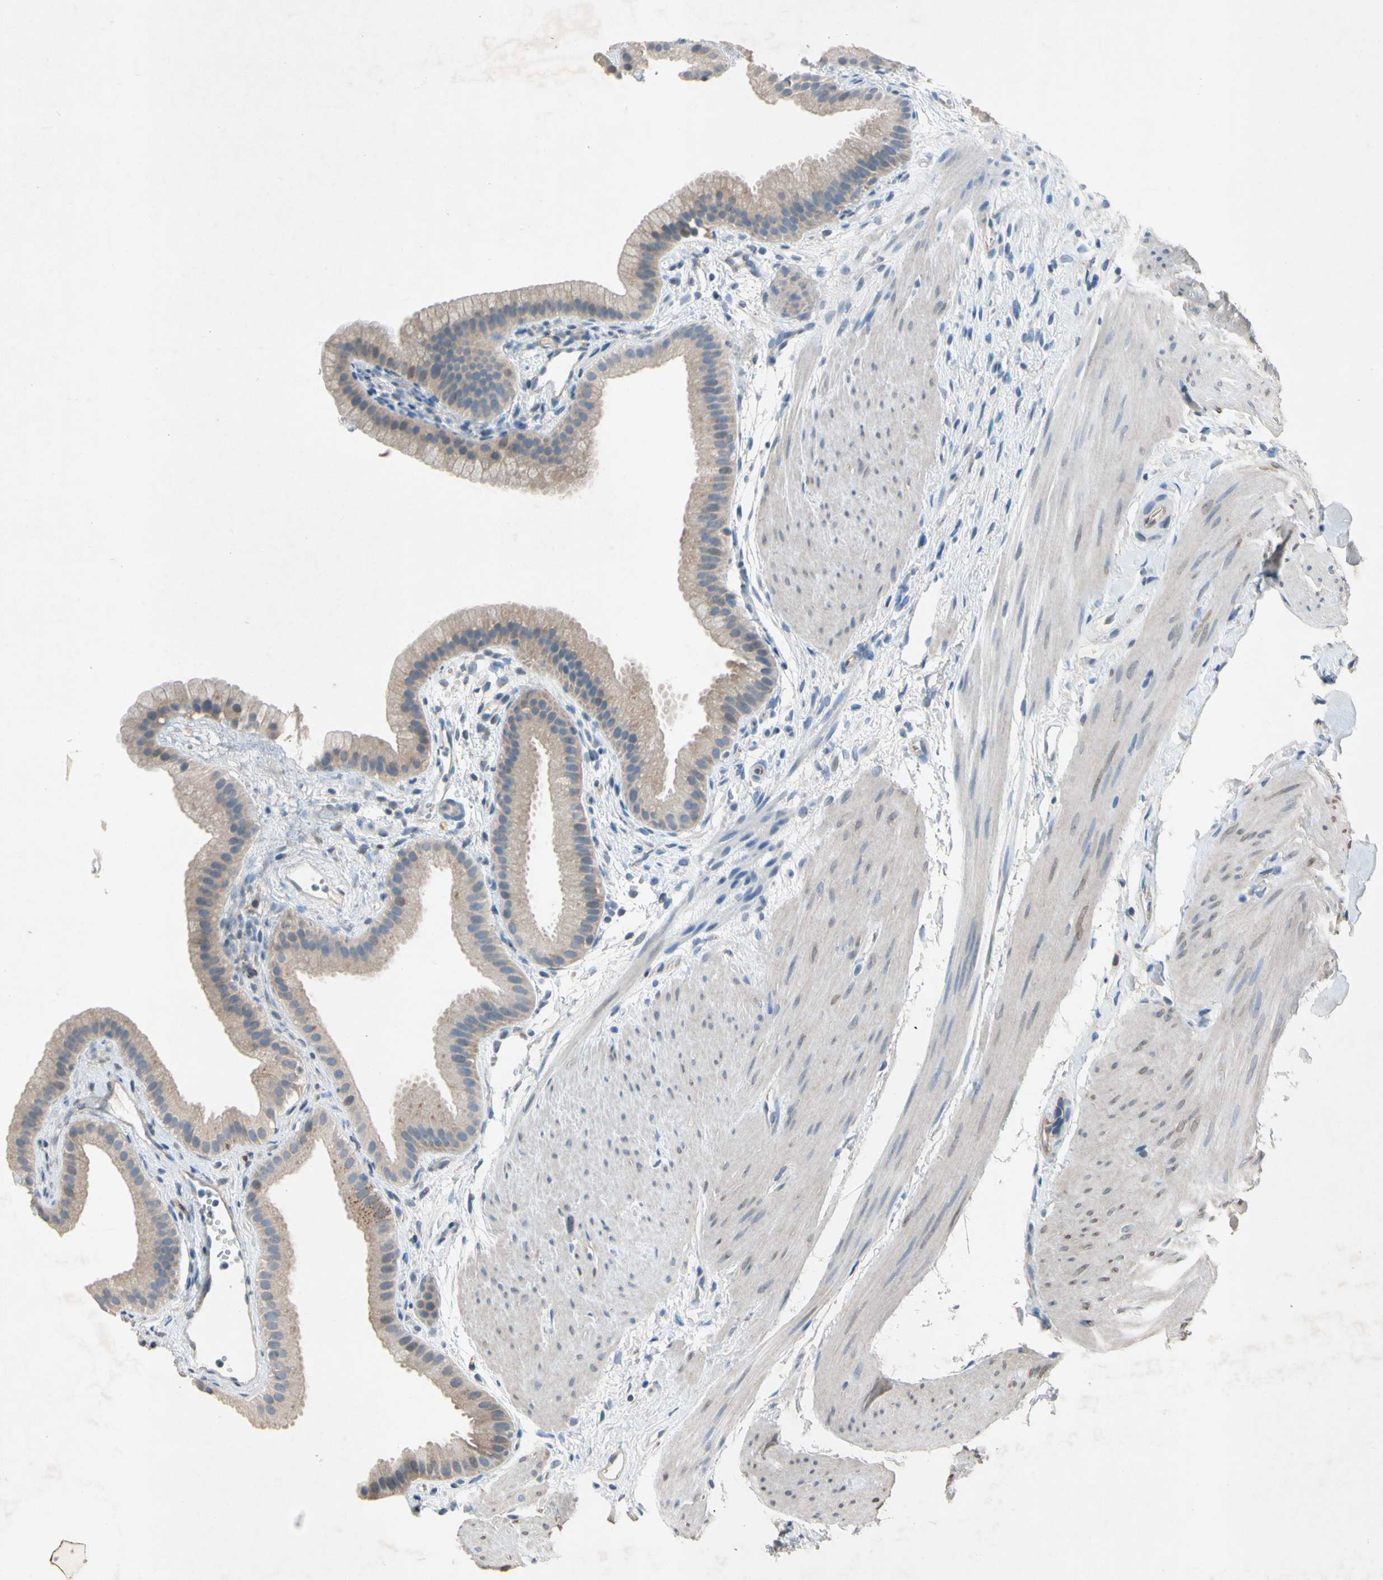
{"staining": {"intensity": "weak", "quantity": ">75%", "location": "cytoplasmic/membranous"}, "tissue": "gallbladder", "cell_type": "Glandular cells", "image_type": "normal", "snomed": [{"axis": "morphology", "description": "Normal tissue, NOS"}, {"axis": "topography", "description": "Gallbladder"}], "caption": "Normal gallbladder displays weak cytoplasmic/membranous expression in about >75% of glandular cells The staining is performed using DAB brown chromogen to label protein expression. The nuclei are counter-stained blue using hematoxylin..", "gene": "NDFIP2", "patient": {"sex": "female", "age": 64}}